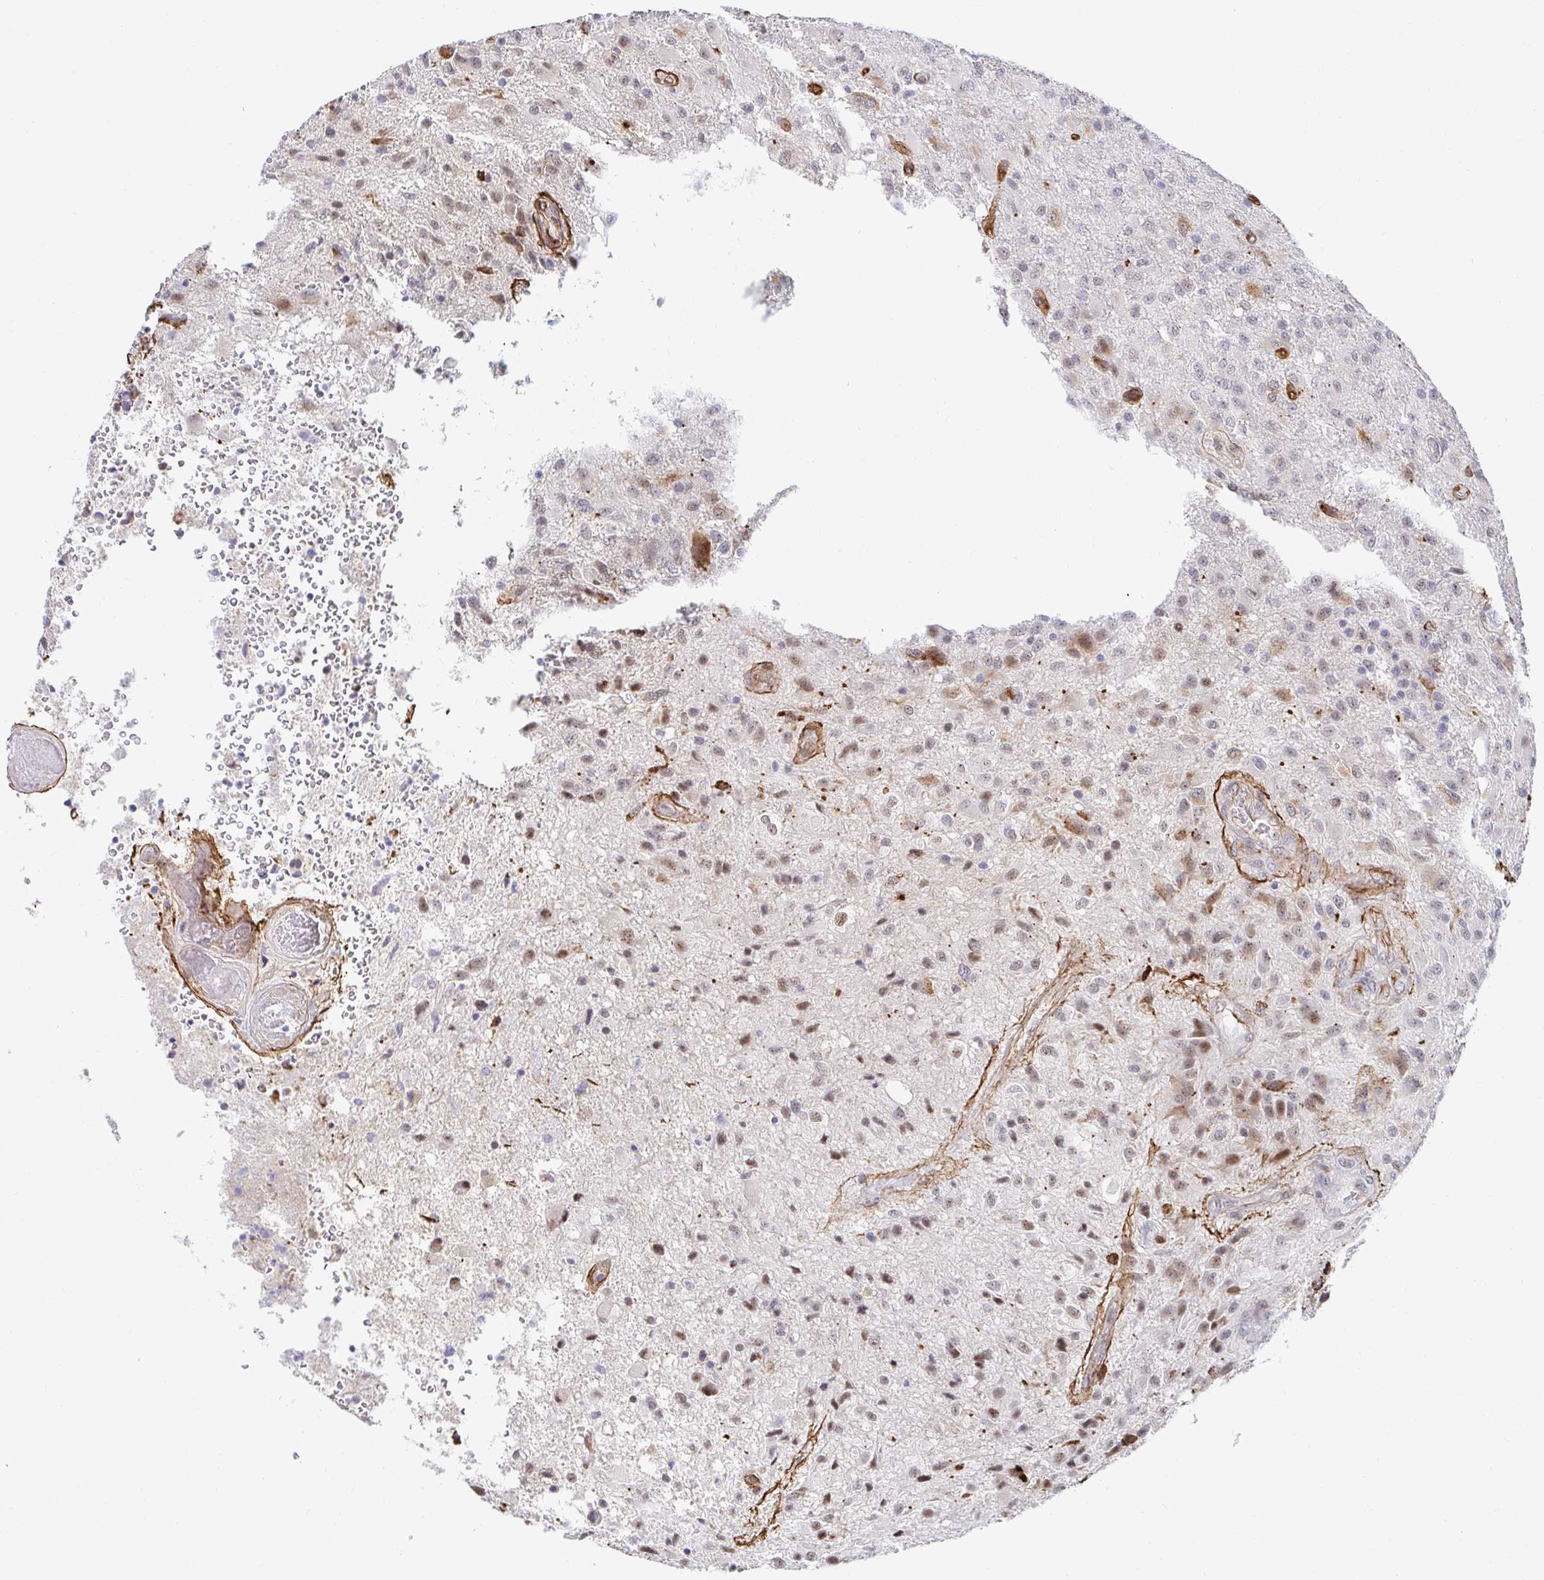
{"staining": {"intensity": "weak", "quantity": "25%-75%", "location": "nuclear"}, "tissue": "glioma", "cell_type": "Tumor cells", "image_type": "cancer", "snomed": [{"axis": "morphology", "description": "Glioma, malignant, High grade"}, {"axis": "topography", "description": "Brain"}], "caption": "Immunohistochemical staining of human malignant glioma (high-grade) exhibits low levels of weak nuclear protein positivity in approximately 25%-75% of tumor cells. Immunohistochemistry stains the protein of interest in brown and the nuclei are stained blue.", "gene": "COL28A1", "patient": {"sex": "male", "age": 53}}